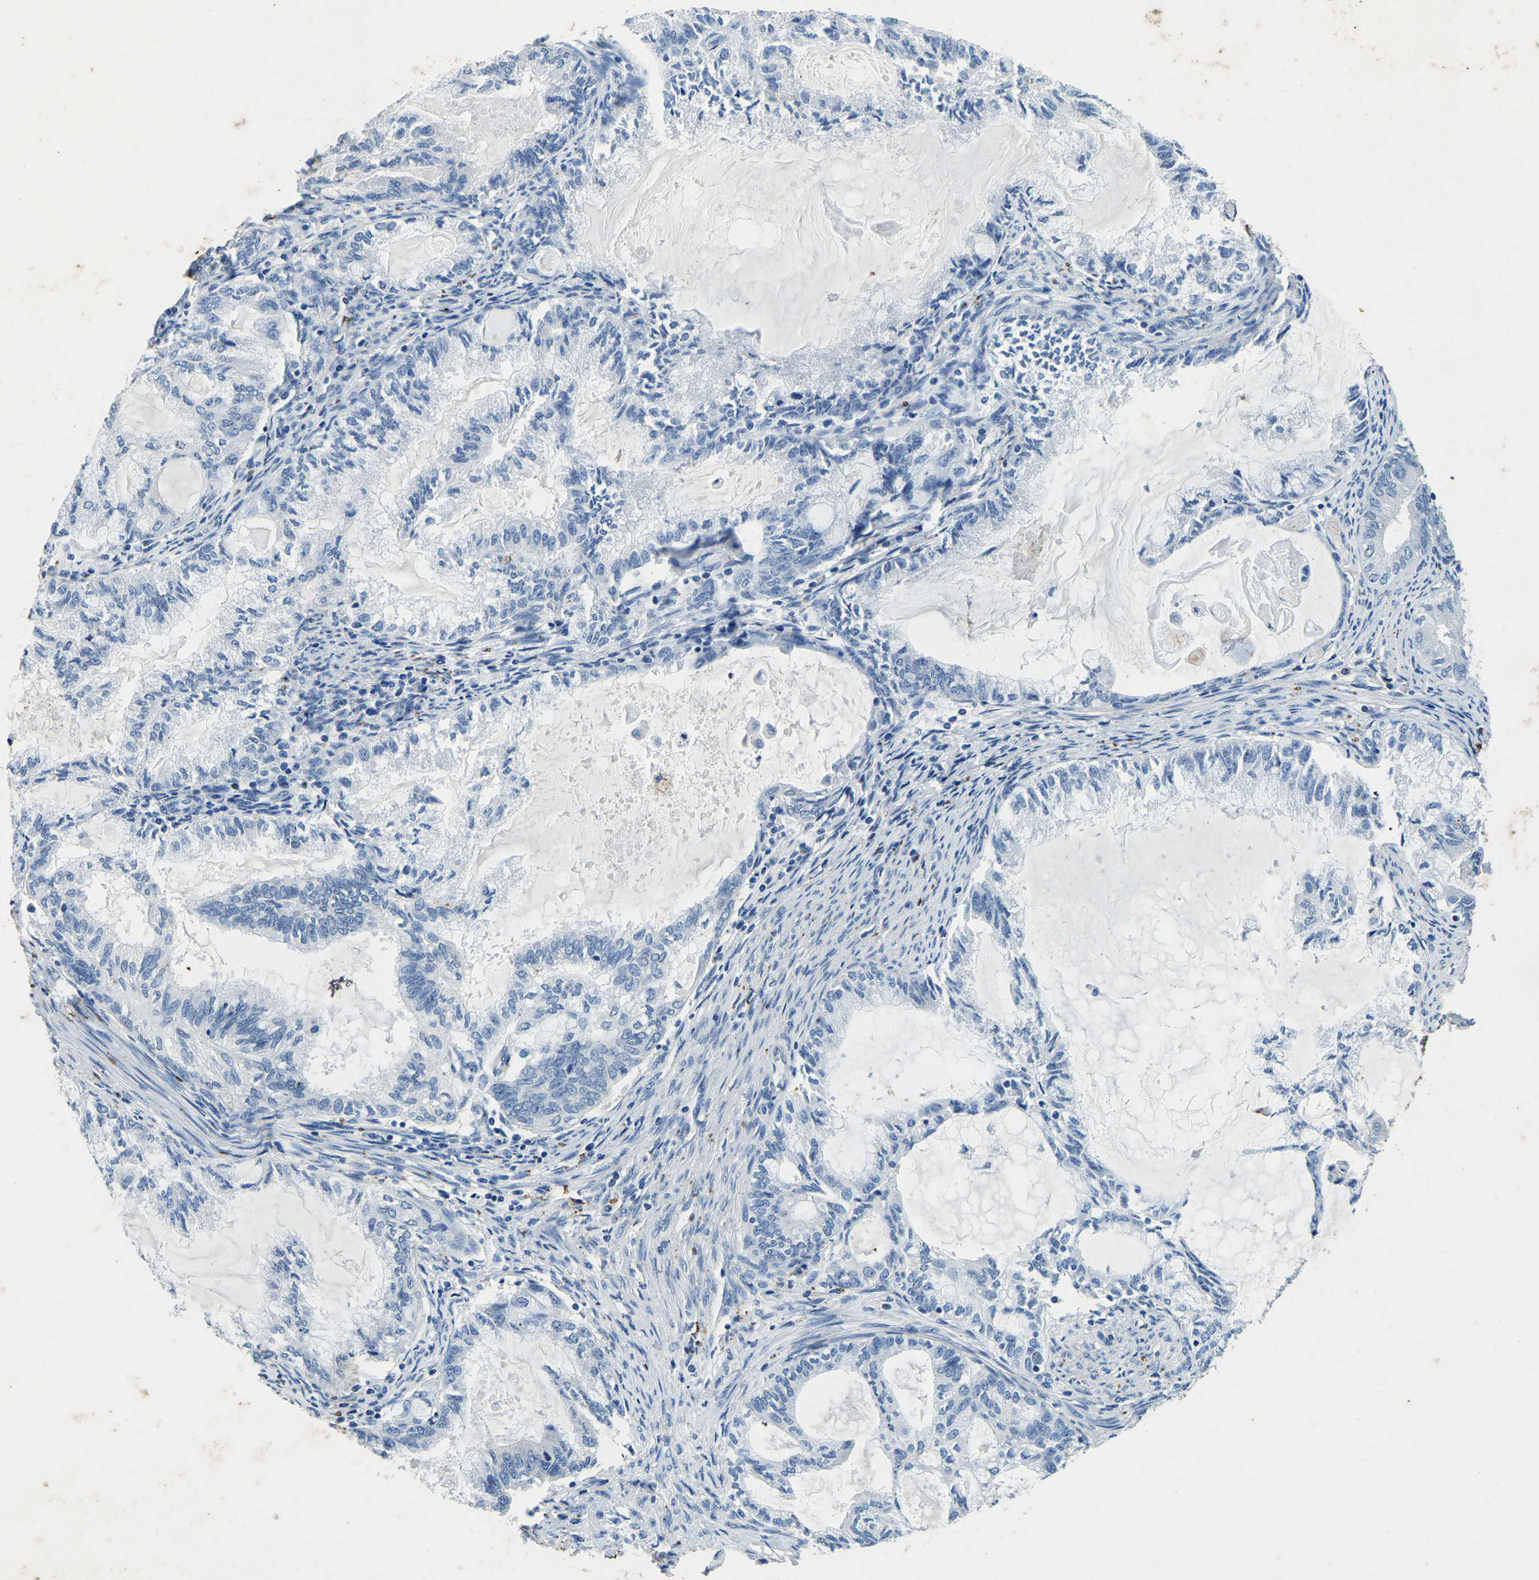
{"staining": {"intensity": "negative", "quantity": "none", "location": "none"}, "tissue": "endometrial cancer", "cell_type": "Tumor cells", "image_type": "cancer", "snomed": [{"axis": "morphology", "description": "Adenocarcinoma, NOS"}, {"axis": "topography", "description": "Endometrium"}], "caption": "Tumor cells show no significant expression in endometrial cancer.", "gene": "UBN2", "patient": {"sex": "female", "age": 86}}